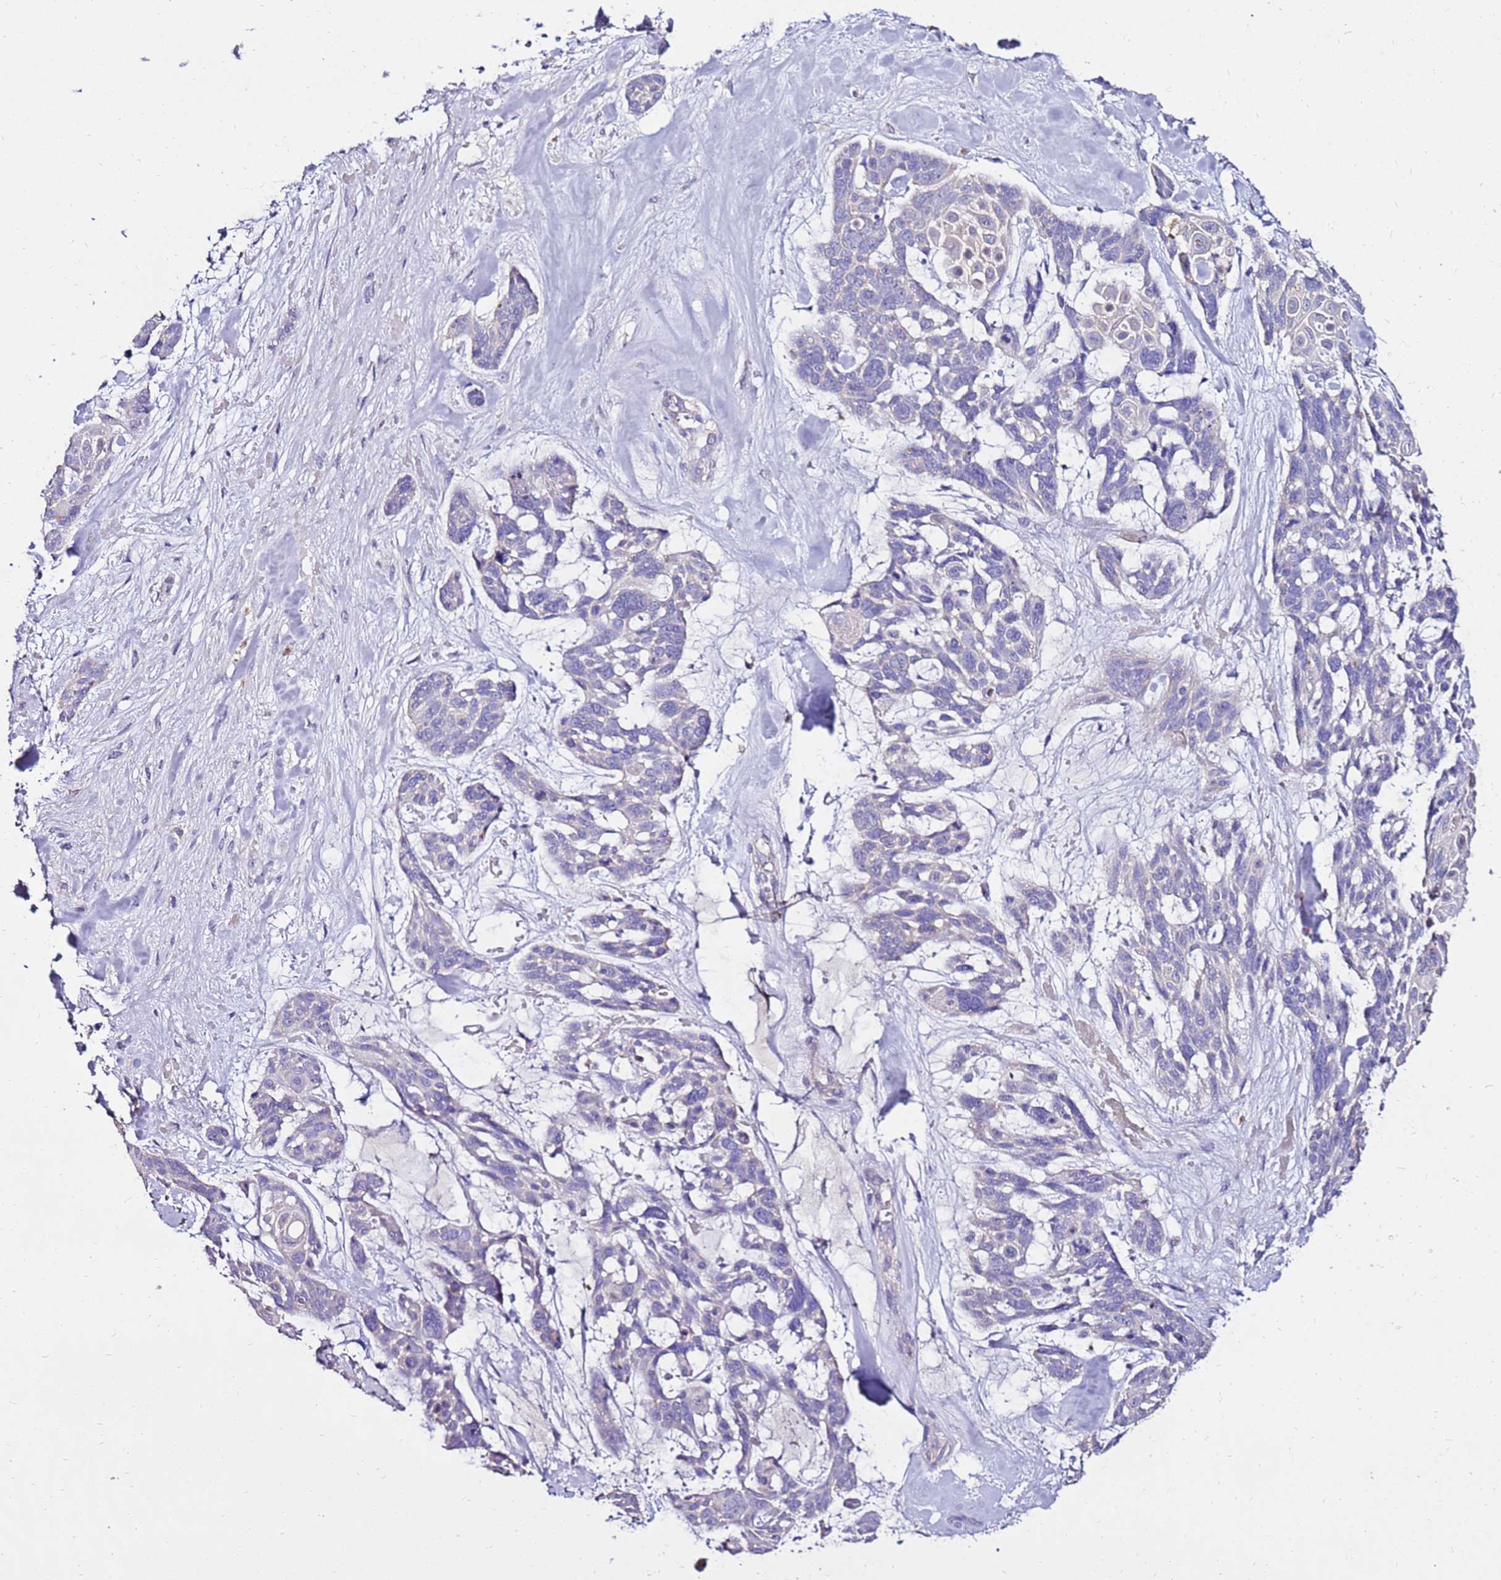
{"staining": {"intensity": "negative", "quantity": "none", "location": "none"}, "tissue": "skin cancer", "cell_type": "Tumor cells", "image_type": "cancer", "snomed": [{"axis": "morphology", "description": "Basal cell carcinoma"}, {"axis": "topography", "description": "Skin"}], "caption": "The IHC image has no significant staining in tumor cells of basal cell carcinoma (skin) tissue.", "gene": "TMEM106C", "patient": {"sex": "male", "age": 88}}